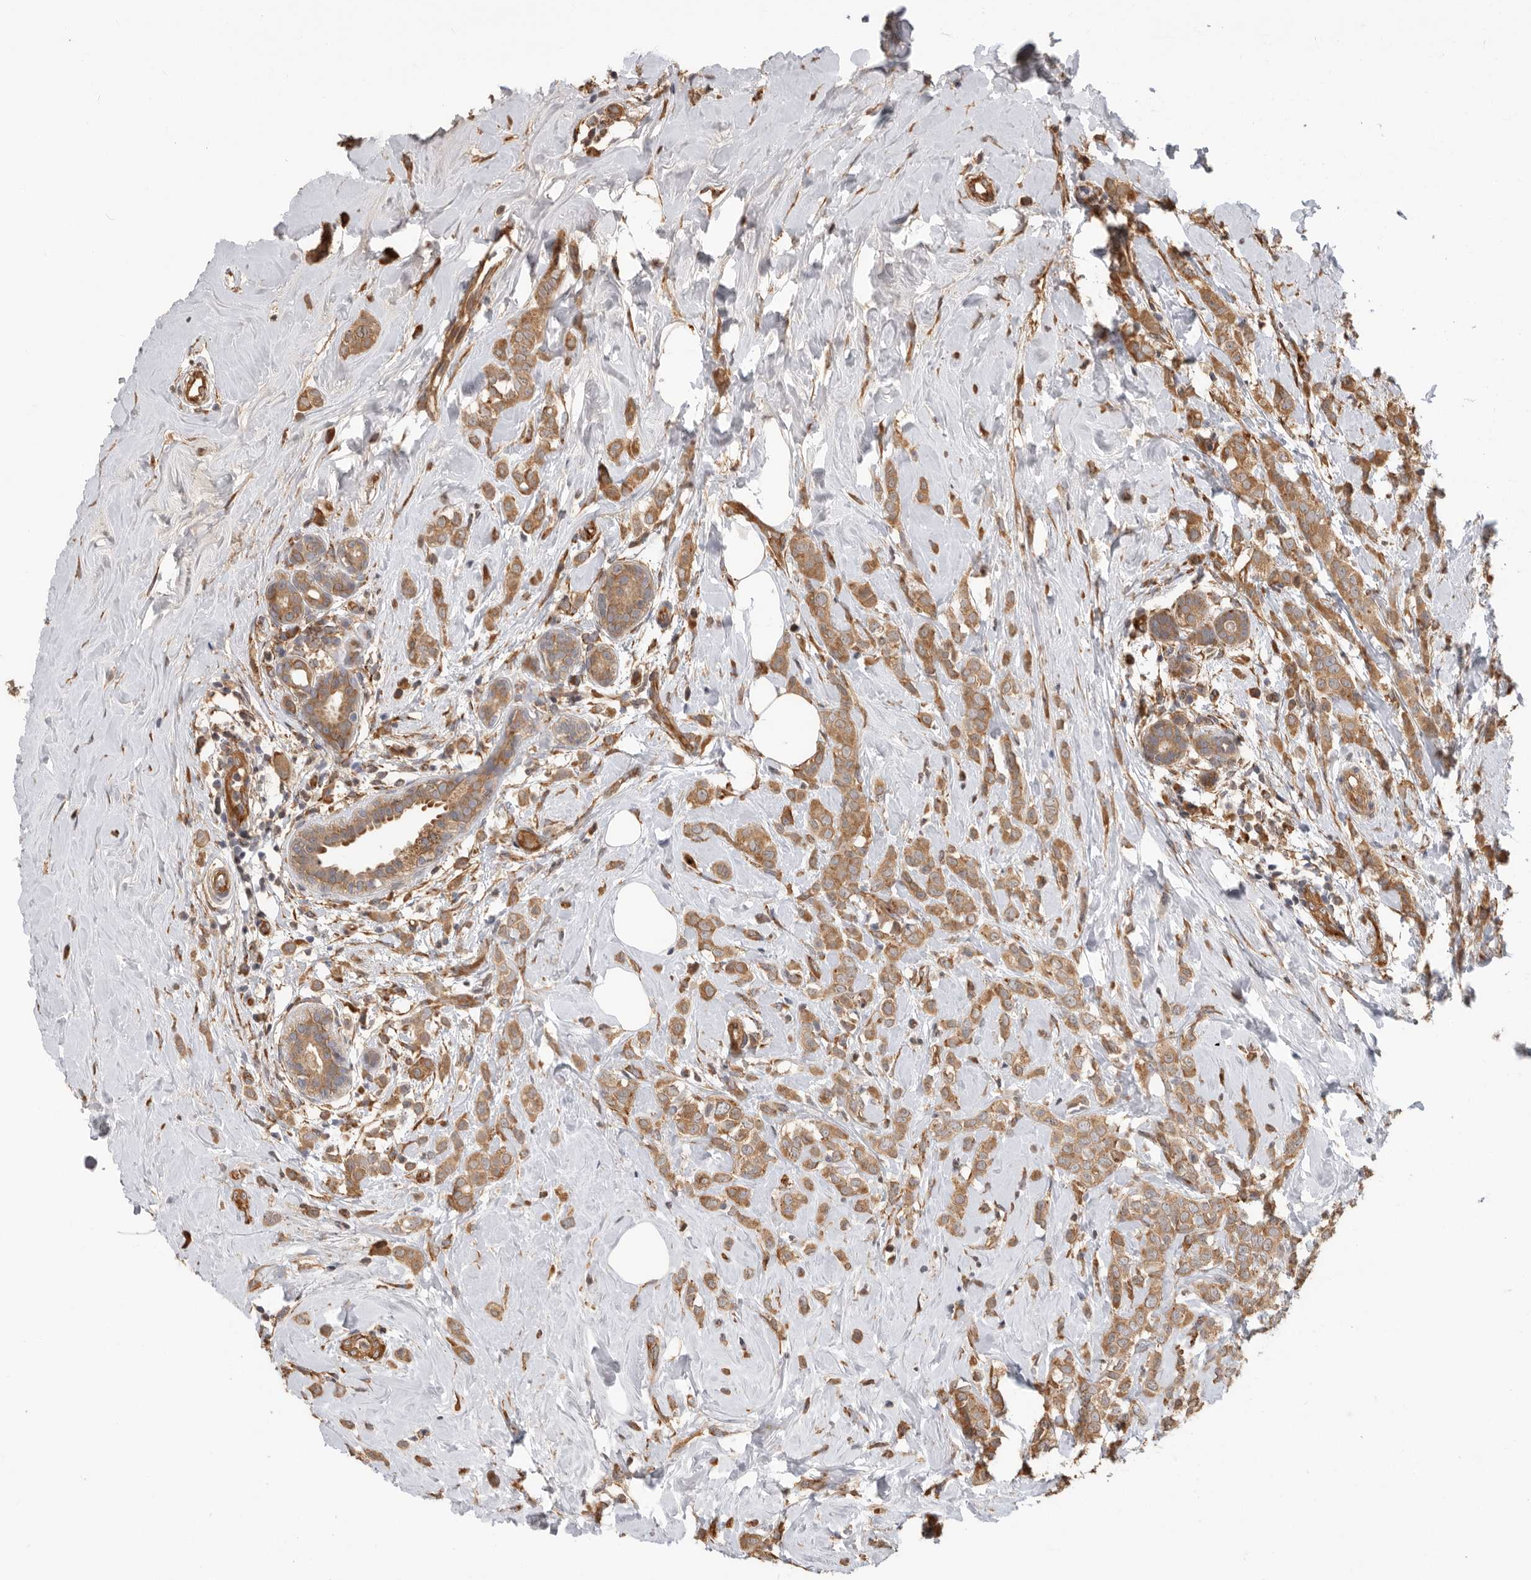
{"staining": {"intensity": "moderate", "quantity": ">75%", "location": "cytoplasmic/membranous"}, "tissue": "breast cancer", "cell_type": "Tumor cells", "image_type": "cancer", "snomed": [{"axis": "morphology", "description": "Lobular carcinoma"}, {"axis": "topography", "description": "Breast"}], "caption": "Tumor cells exhibit medium levels of moderate cytoplasmic/membranous positivity in approximately >75% of cells in lobular carcinoma (breast).", "gene": "CDC42BPB", "patient": {"sex": "female", "age": 47}}